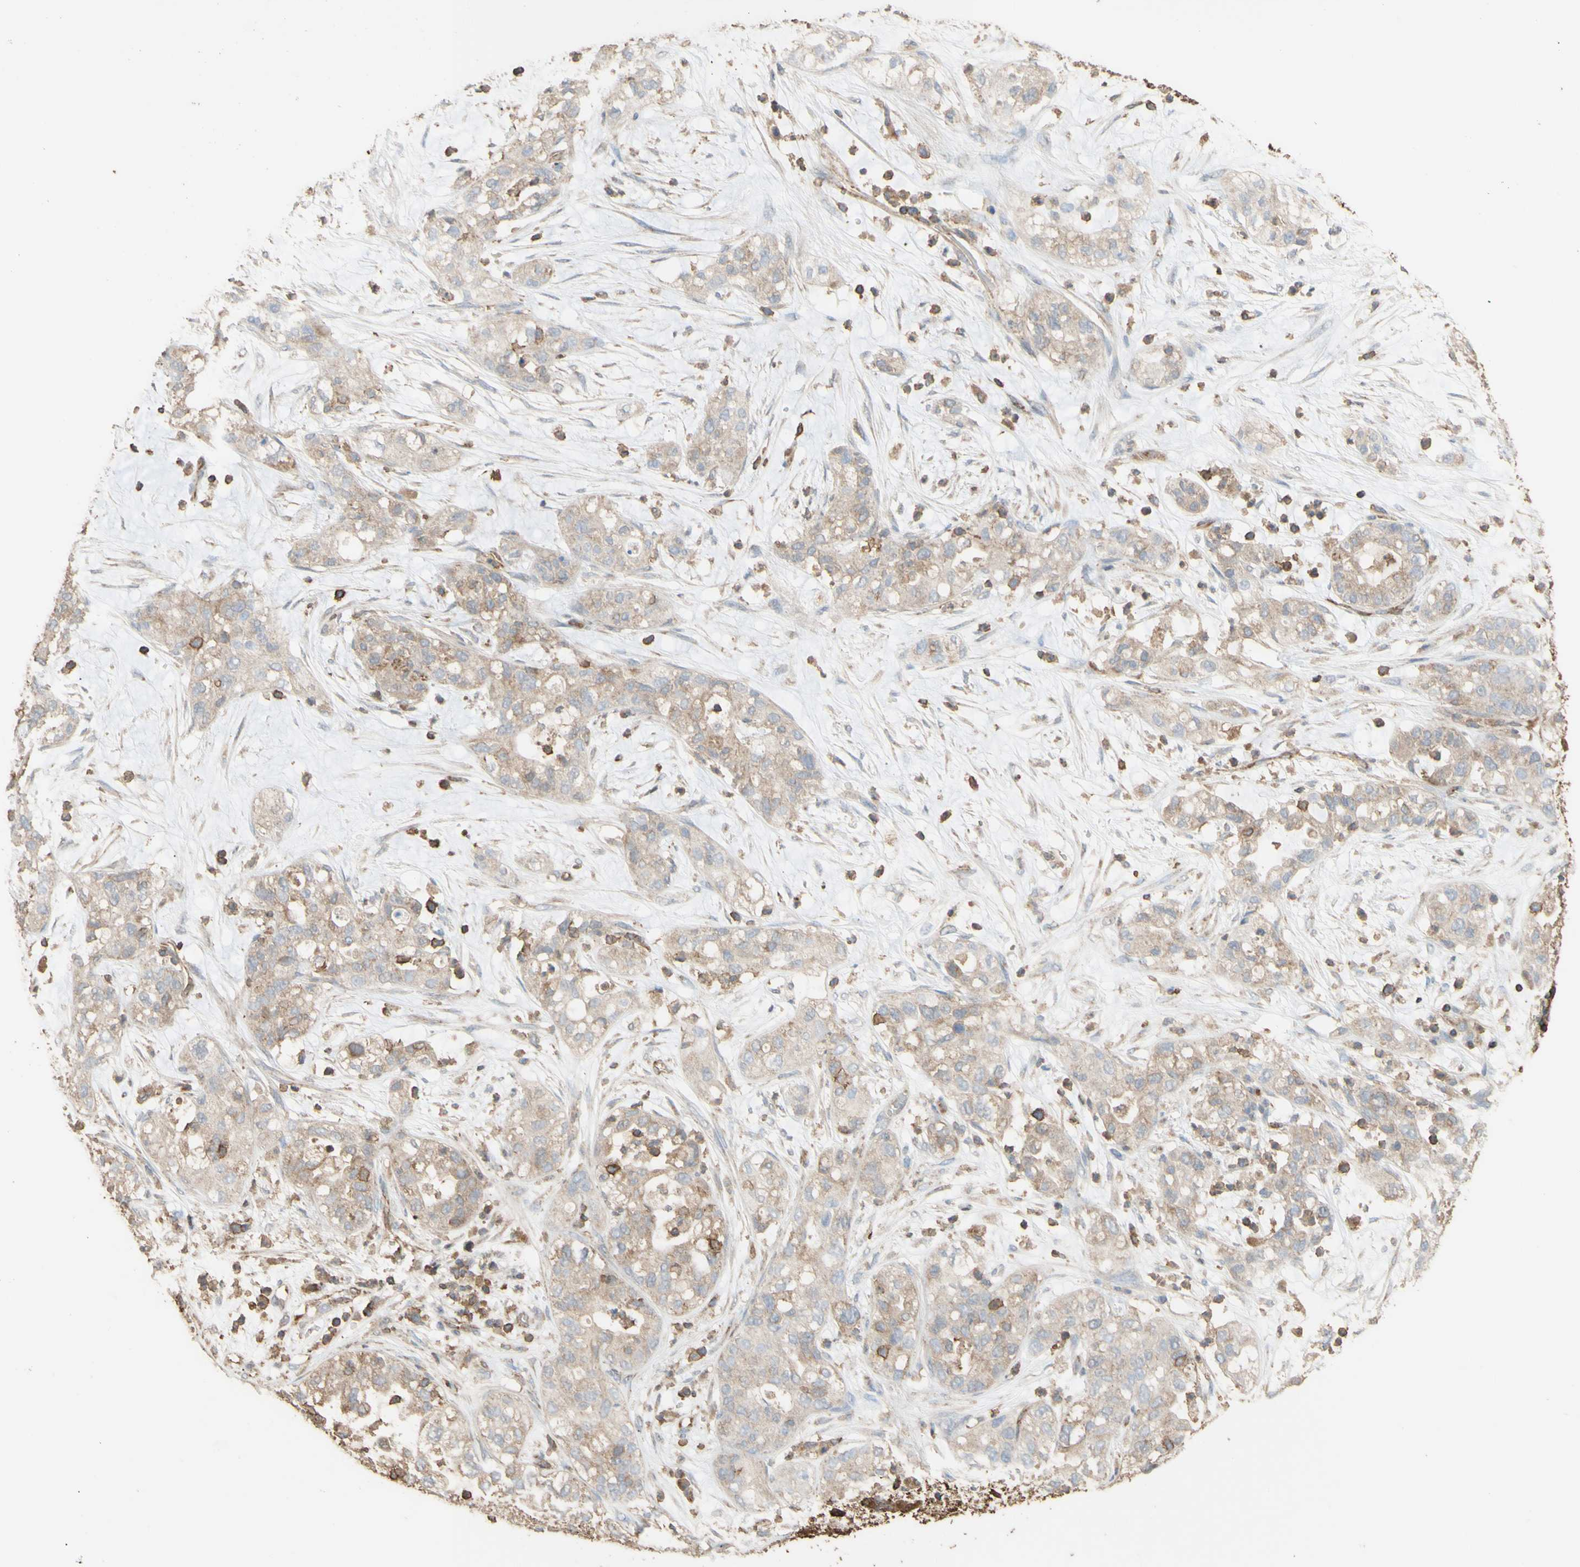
{"staining": {"intensity": "weak", "quantity": ">75%", "location": "cytoplasmic/membranous"}, "tissue": "pancreatic cancer", "cell_type": "Tumor cells", "image_type": "cancer", "snomed": [{"axis": "morphology", "description": "Adenocarcinoma, NOS"}, {"axis": "topography", "description": "Pancreas"}], "caption": "The immunohistochemical stain shows weak cytoplasmic/membranous staining in tumor cells of pancreatic cancer (adenocarcinoma) tissue.", "gene": "ALDH9A1", "patient": {"sex": "female", "age": 78}}